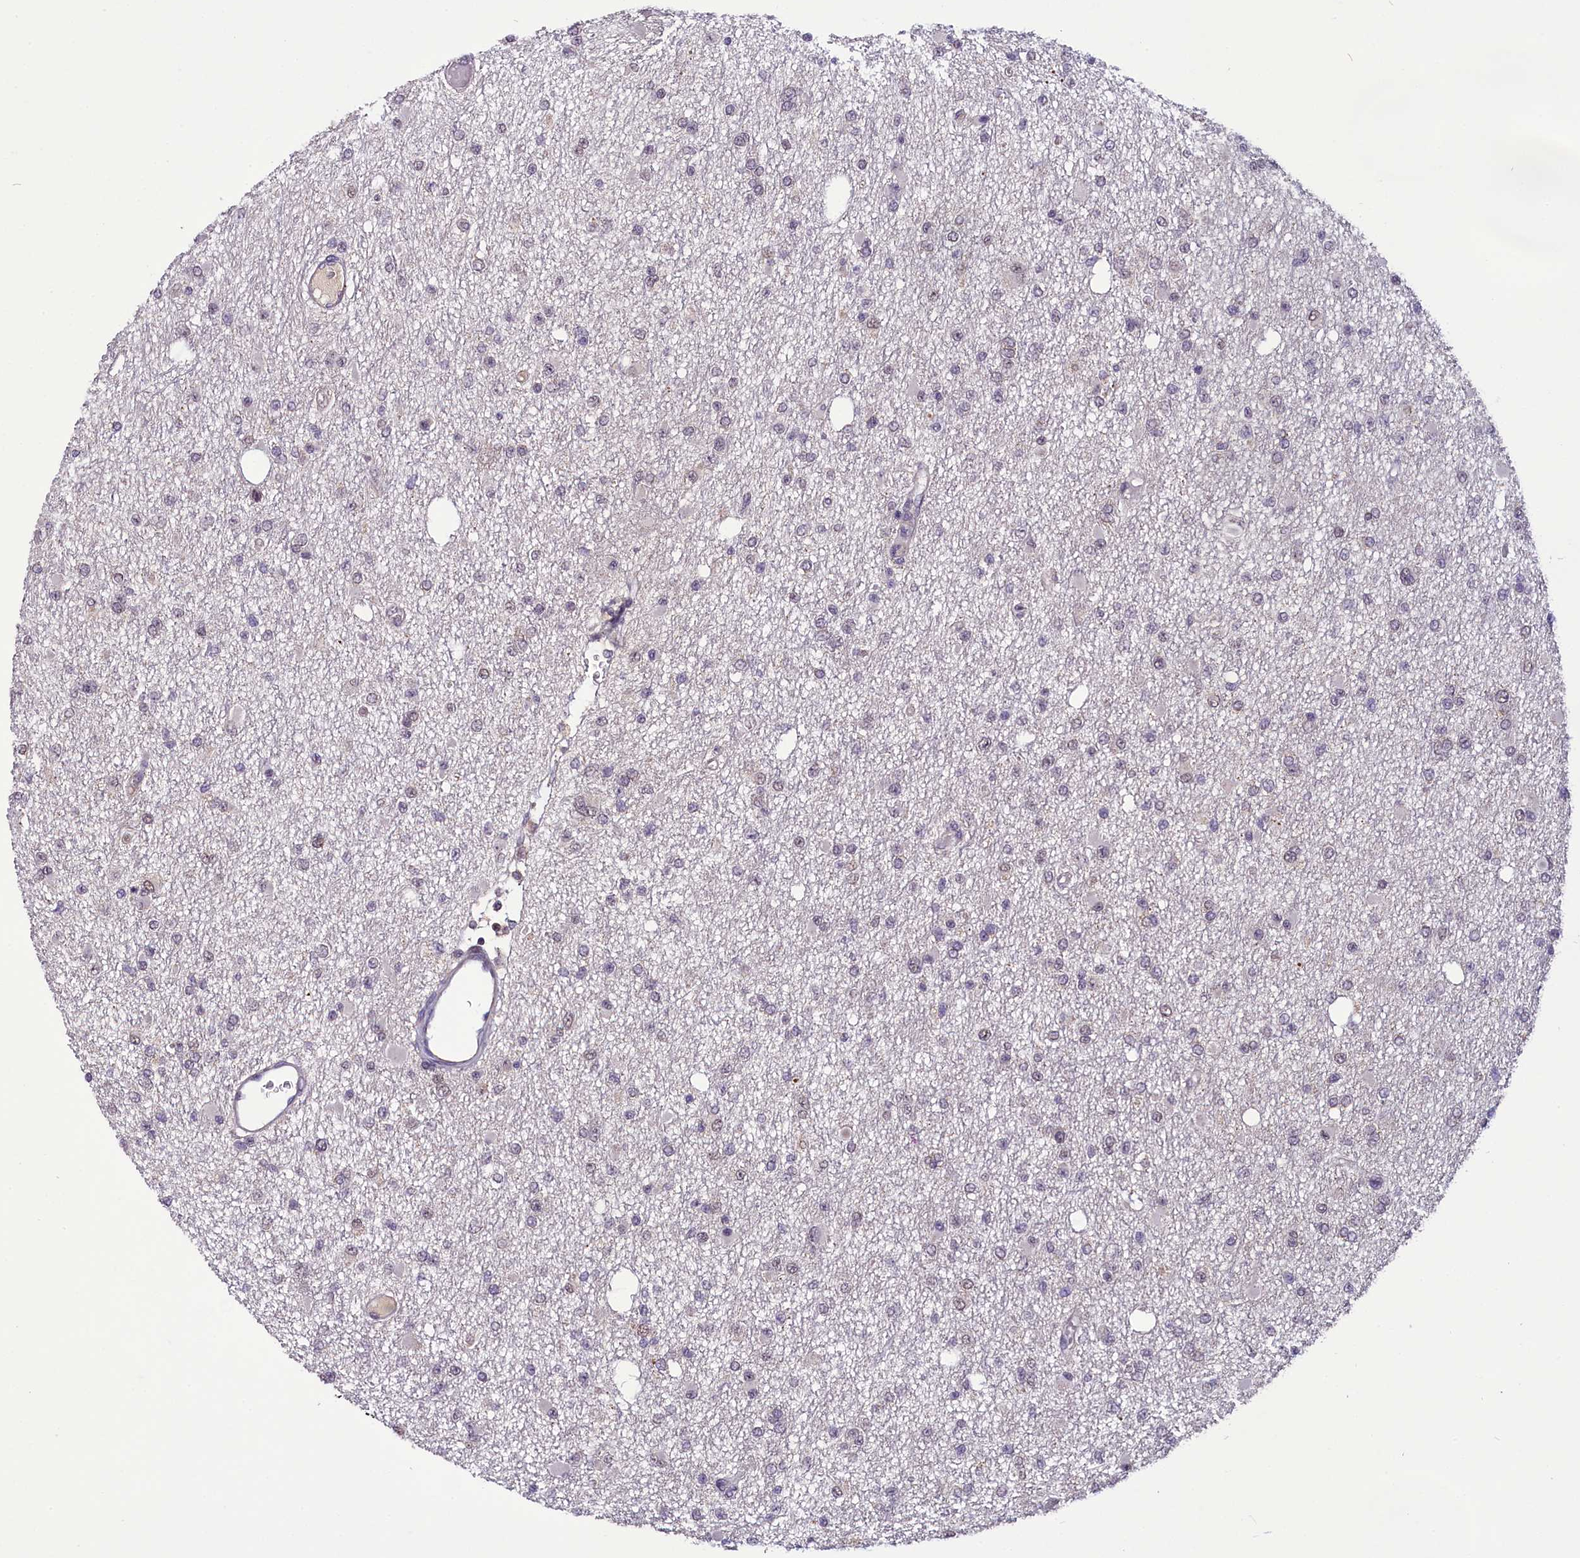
{"staining": {"intensity": "weak", "quantity": "<25%", "location": "nuclear"}, "tissue": "glioma", "cell_type": "Tumor cells", "image_type": "cancer", "snomed": [{"axis": "morphology", "description": "Glioma, malignant, Low grade"}, {"axis": "topography", "description": "Brain"}], "caption": "IHC photomicrograph of neoplastic tissue: low-grade glioma (malignant) stained with DAB reveals no significant protein expression in tumor cells.", "gene": "RPUSD2", "patient": {"sex": "female", "age": 22}}